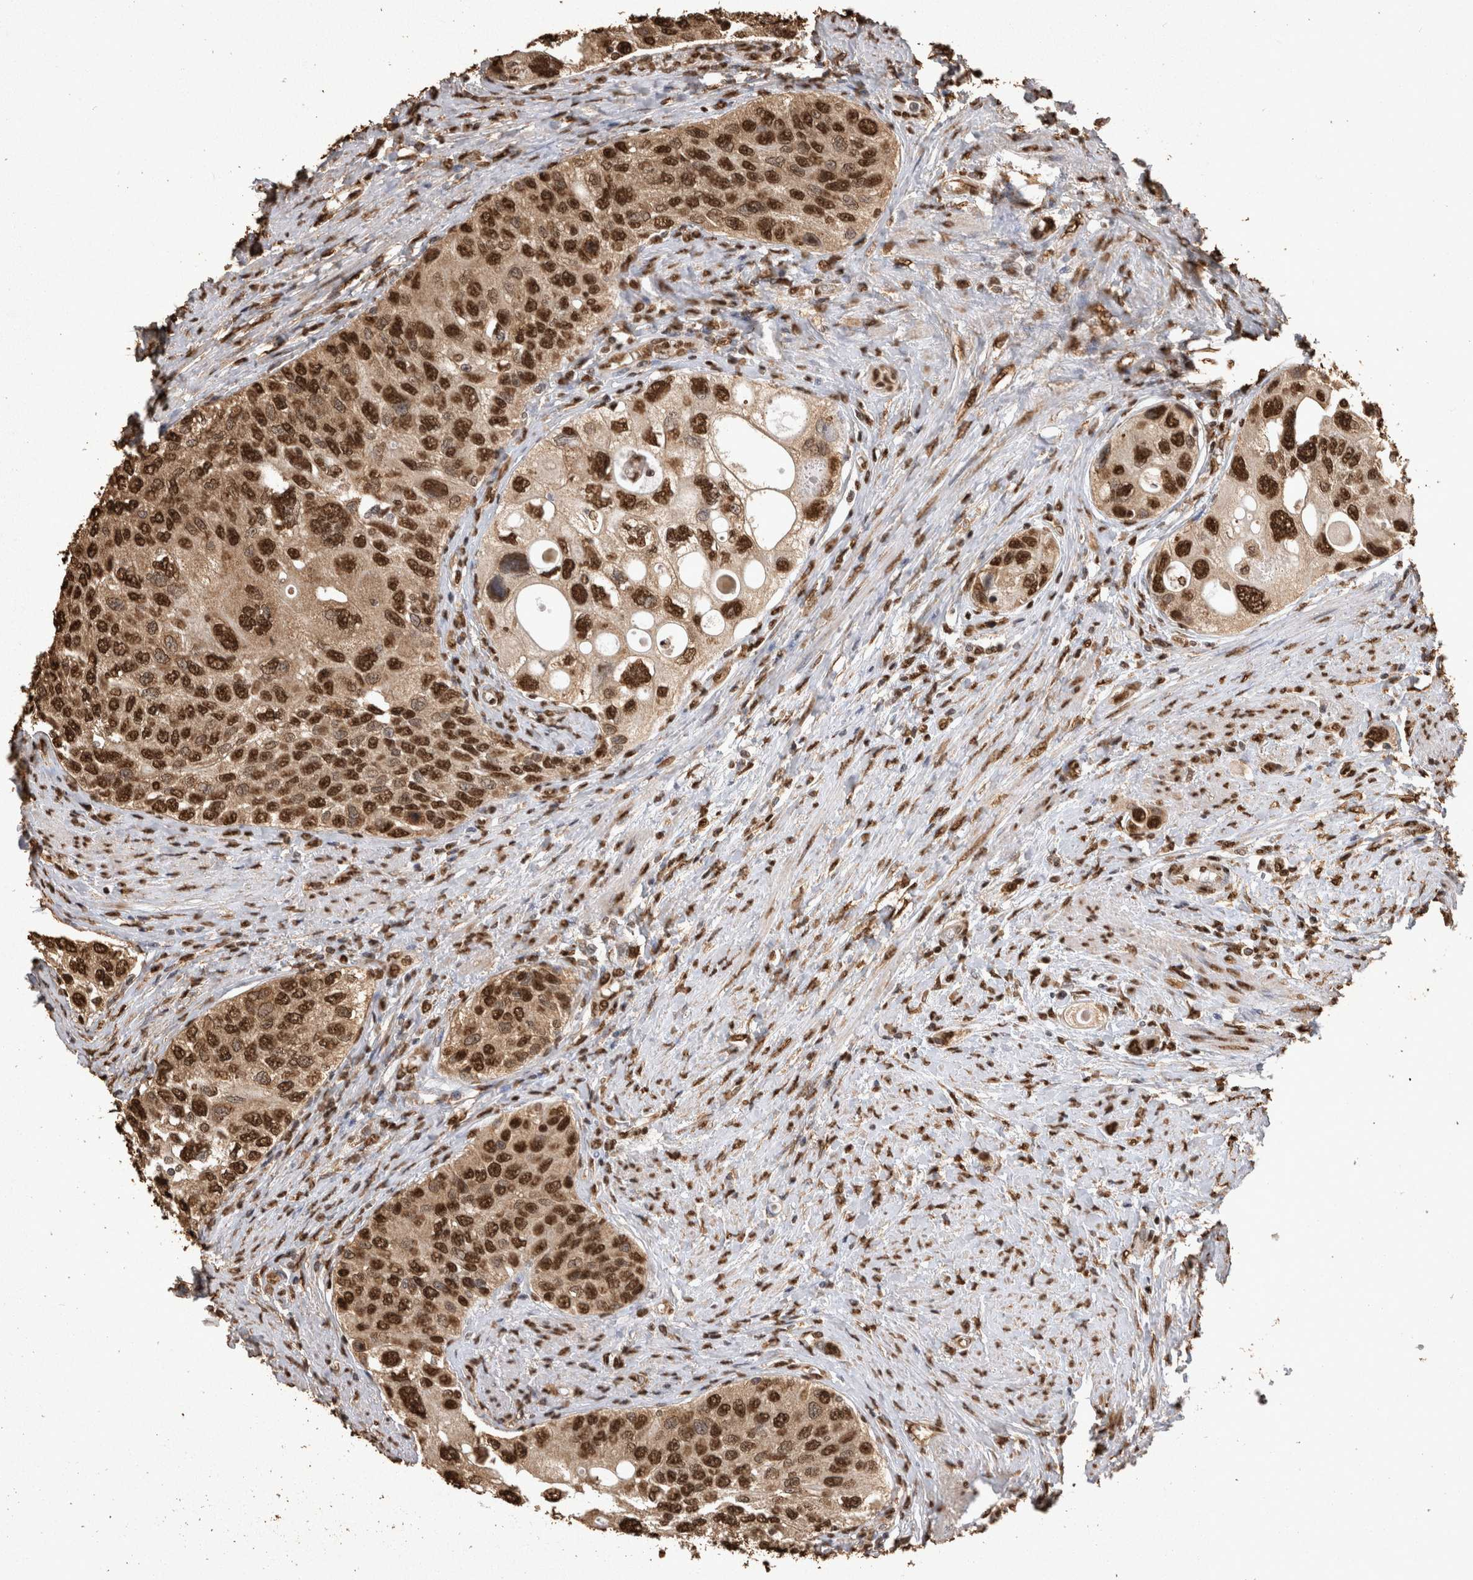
{"staining": {"intensity": "strong", "quantity": ">75%", "location": "cytoplasmic/membranous,nuclear"}, "tissue": "urothelial cancer", "cell_type": "Tumor cells", "image_type": "cancer", "snomed": [{"axis": "morphology", "description": "Urothelial carcinoma, High grade"}, {"axis": "topography", "description": "Urinary bladder"}], "caption": "Immunohistochemical staining of human urothelial cancer displays strong cytoplasmic/membranous and nuclear protein positivity in about >75% of tumor cells. The staining was performed using DAB to visualize the protein expression in brown, while the nuclei were stained in blue with hematoxylin (Magnification: 20x).", "gene": "OAS2", "patient": {"sex": "female", "age": 56}}